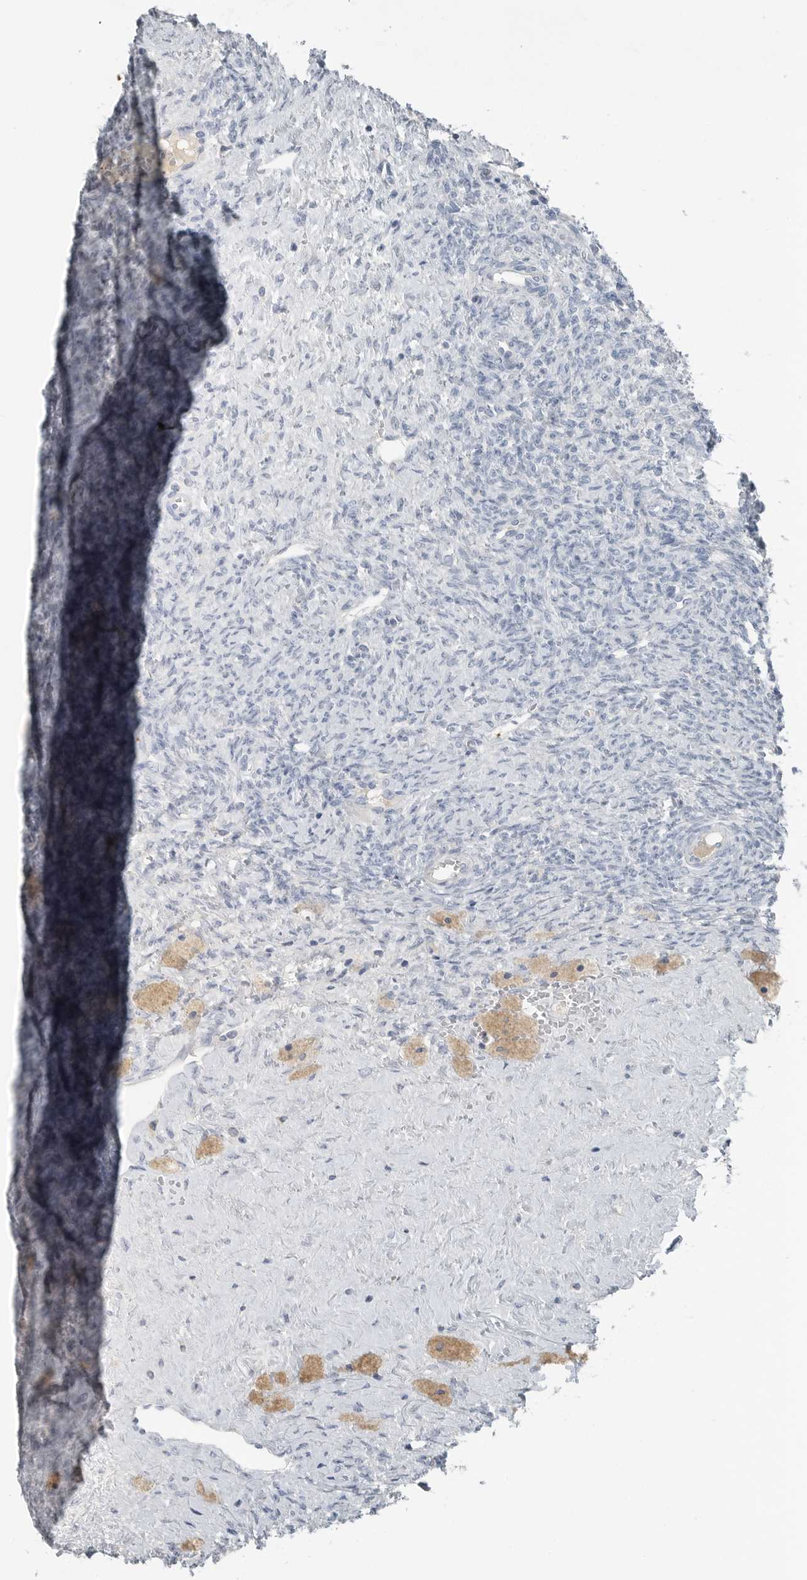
{"staining": {"intensity": "negative", "quantity": "none", "location": "none"}, "tissue": "ovary", "cell_type": "Follicle cells", "image_type": "normal", "snomed": [{"axis": "morphology", "description": "Normal tissue, NOS"}, {"axis": "topography", "description": "Ovary"}], "caption": "Immunohistochemical staining of benign human ovary reveals no significant staining in follicle cells.", "gene": "SERPINB7", "patient": {"sex": "female", "age": 41}}